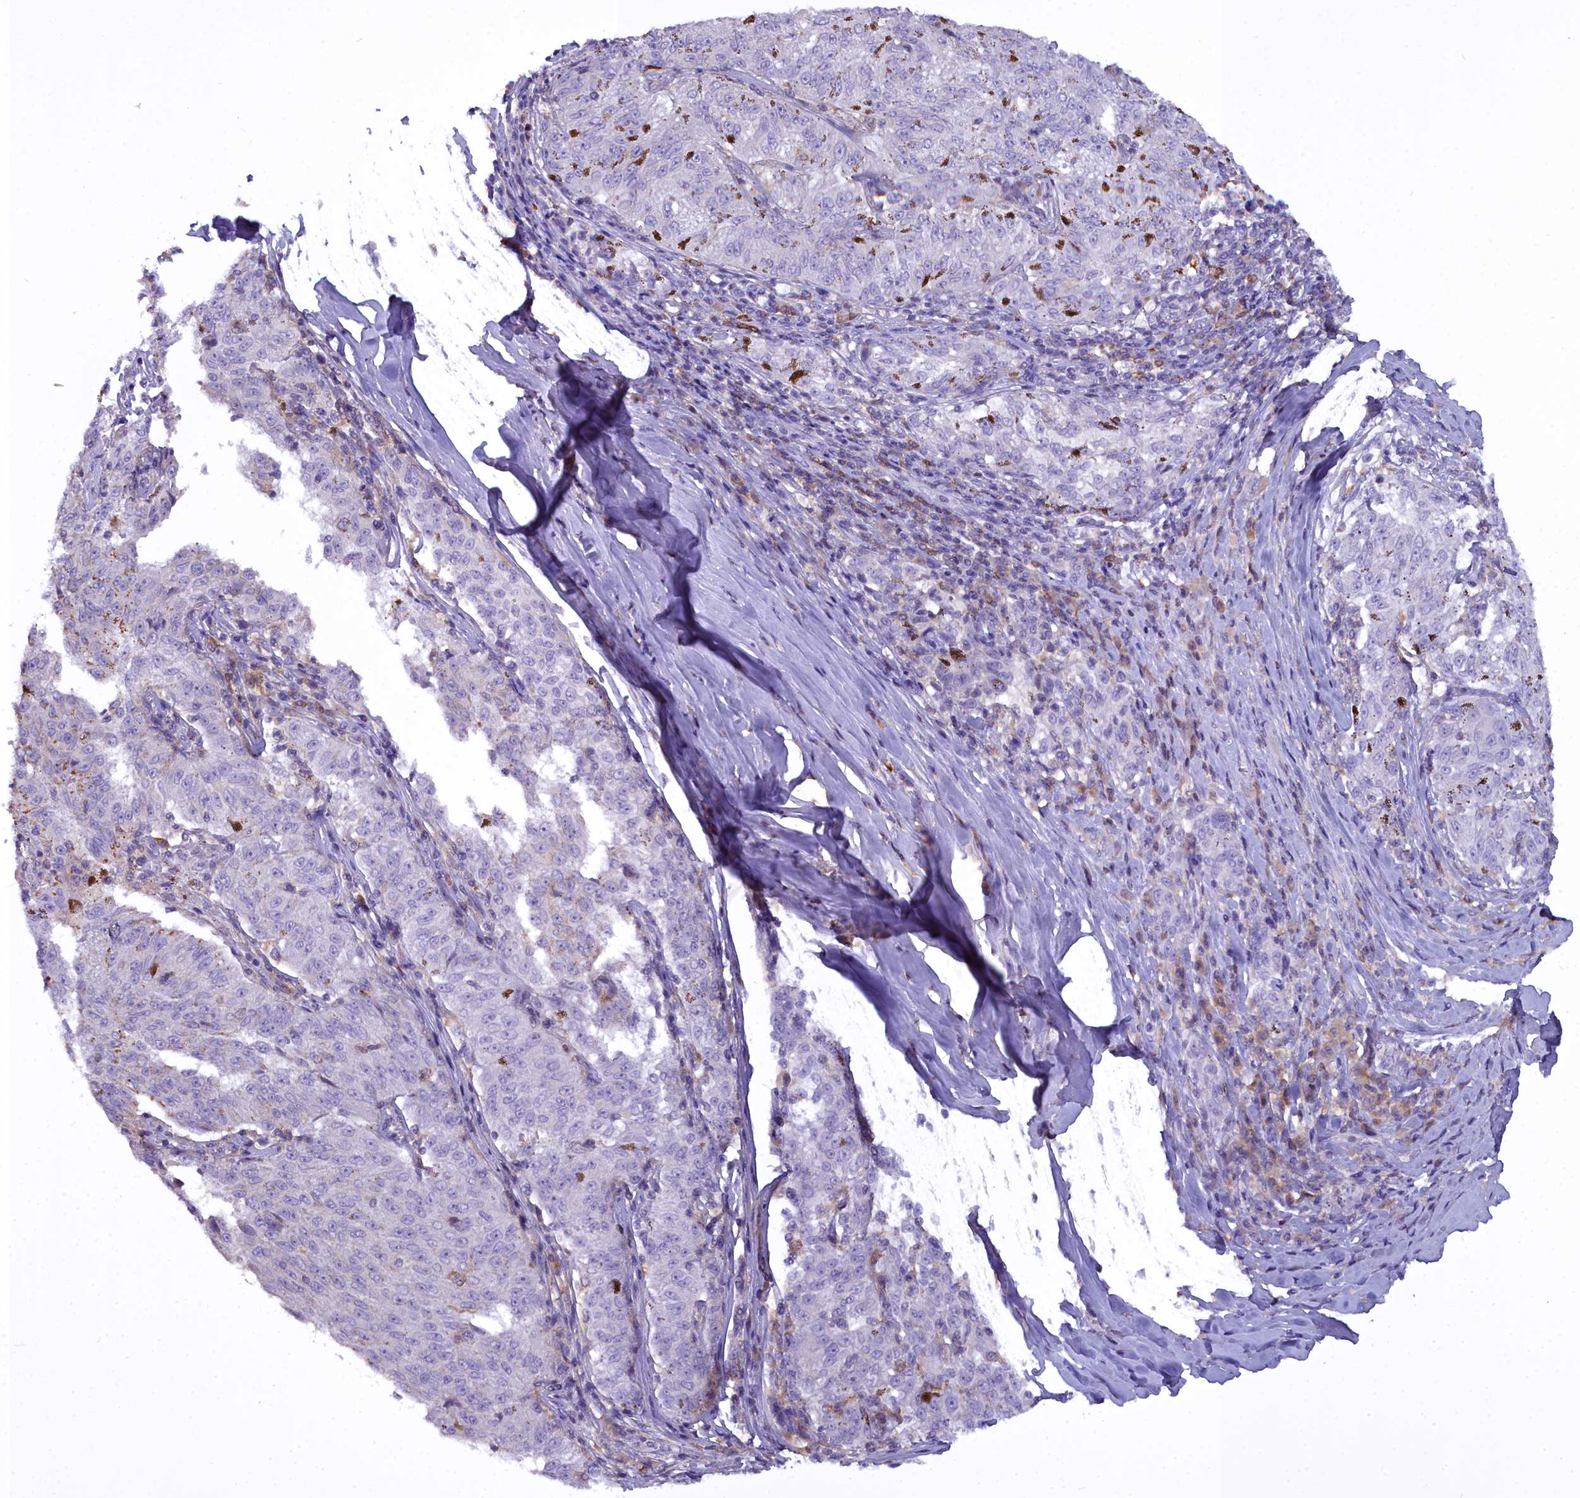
{"staining": {"intensity": "negative", "quantity": "none", "location": "none"}, "tissue": "melanoma", "cell_type": "Tumor cells", "image_type": "cancer", "snomed": [{"axis": "morphology", "description": "Malignant melanoma, NOS"}, {"axis": "topography", "description": "Skin"}], "caption": "Protein analysis of malignant melanoma demonstrates no significant positivity in tumor cells.", "gene": "BLNK", "patient": {"sex": "female", "age": 72}}